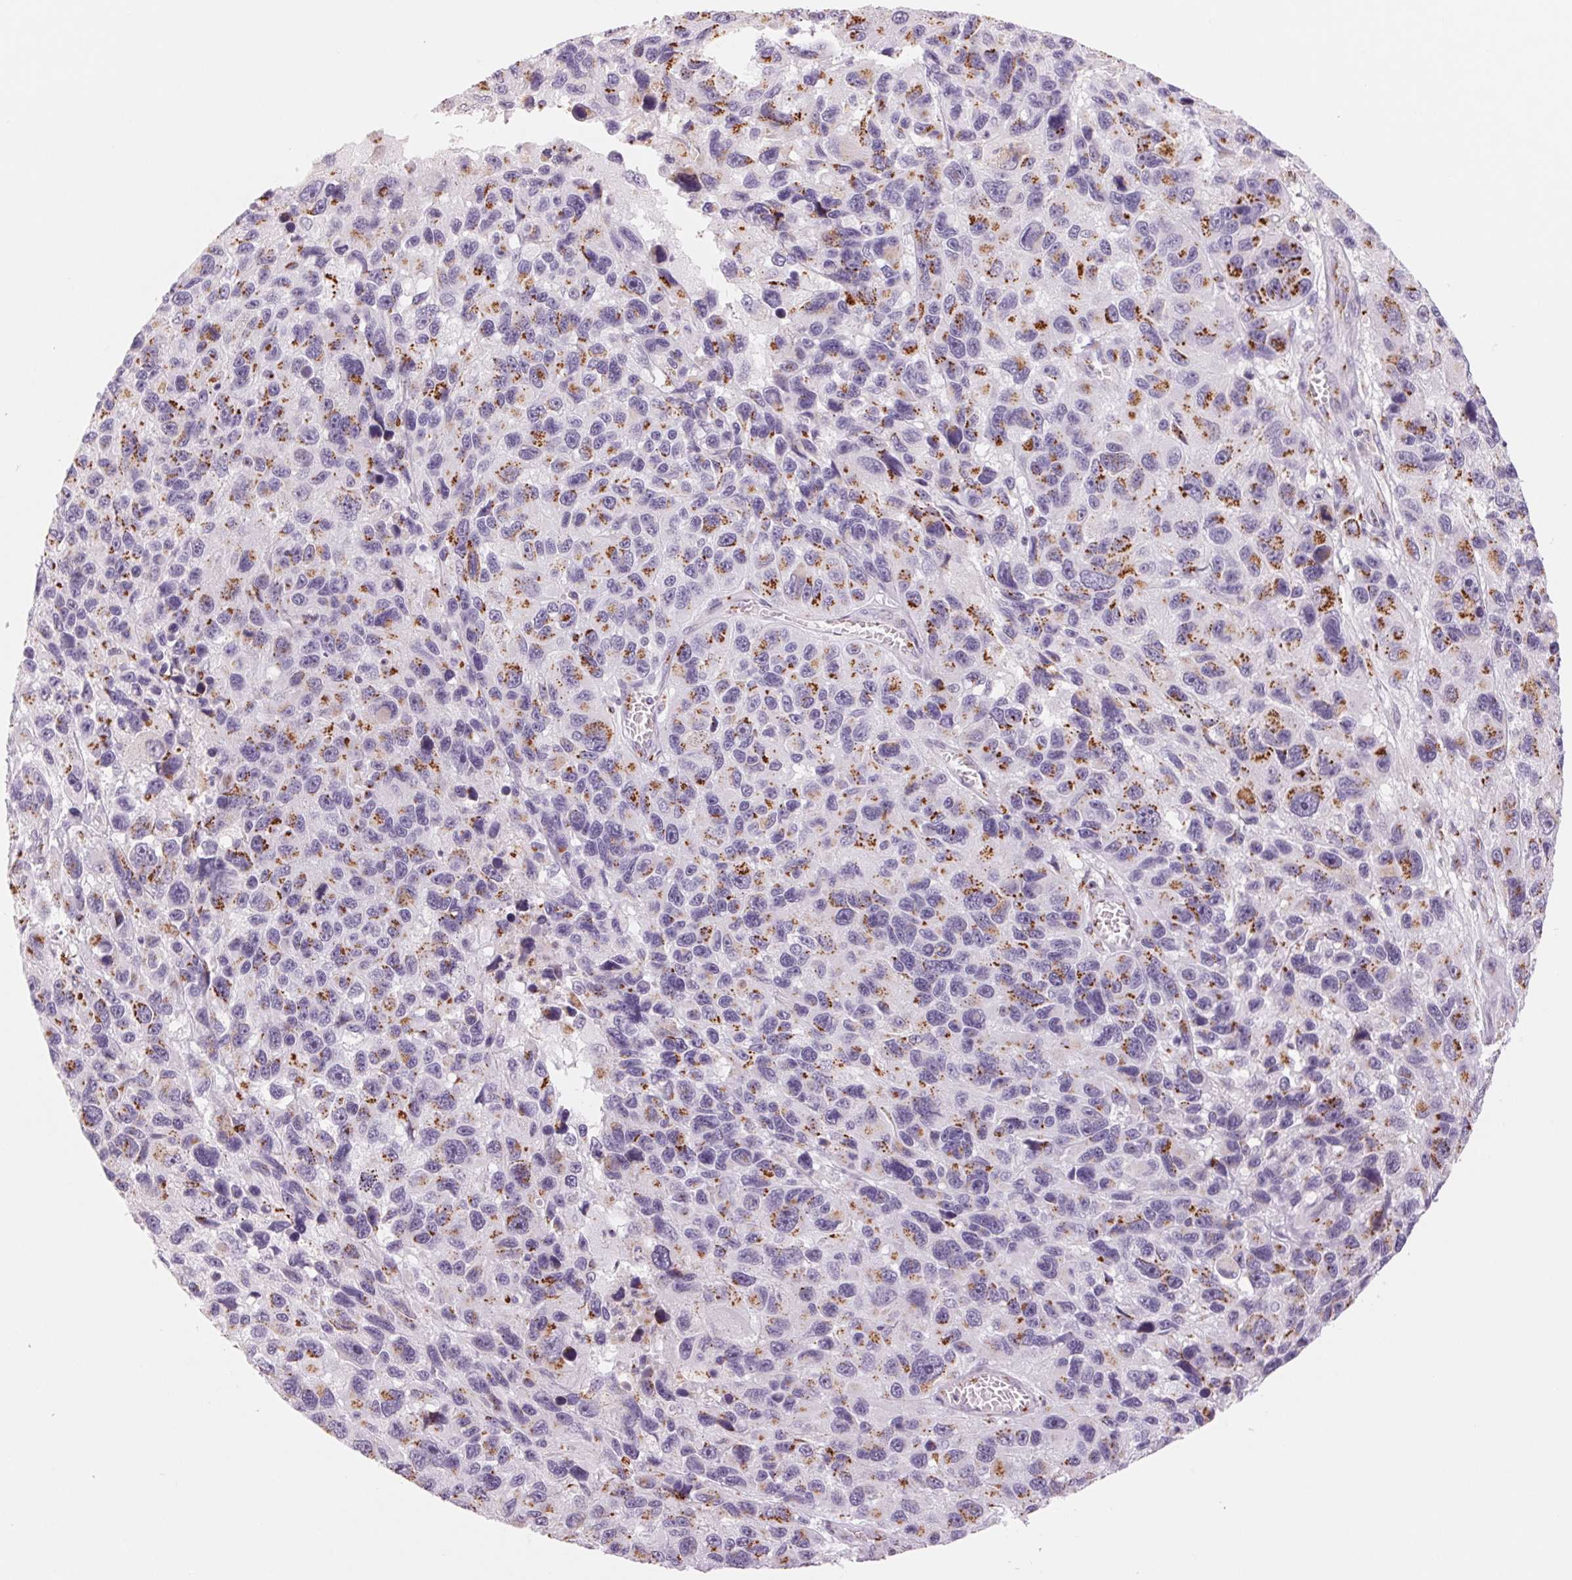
{"staining": {"intensity": "strong", "quantity": "25%-75%", "location": "cytoplasmic/membranous"}, "tissue": "melanoma", "cell_type": "Tumor cells", "image_type": "cancer", "snomed": [{"axis": "morphology", "description": "Malignant melanoma, NOS"}, {"axis": "topography", "description": "Skin"}], "caption": "Tumor cells demonstrate high levels of strong cytoplasmic/membranous positivity in about 25%-75% of cells in malignant melanoma. (DAB (3,3'-diaminobenzidine) = brown stain, brightfield microscopy at high magnification).", "gene": "GALNT7", "patient": {"sex": "male", "age": 53}}